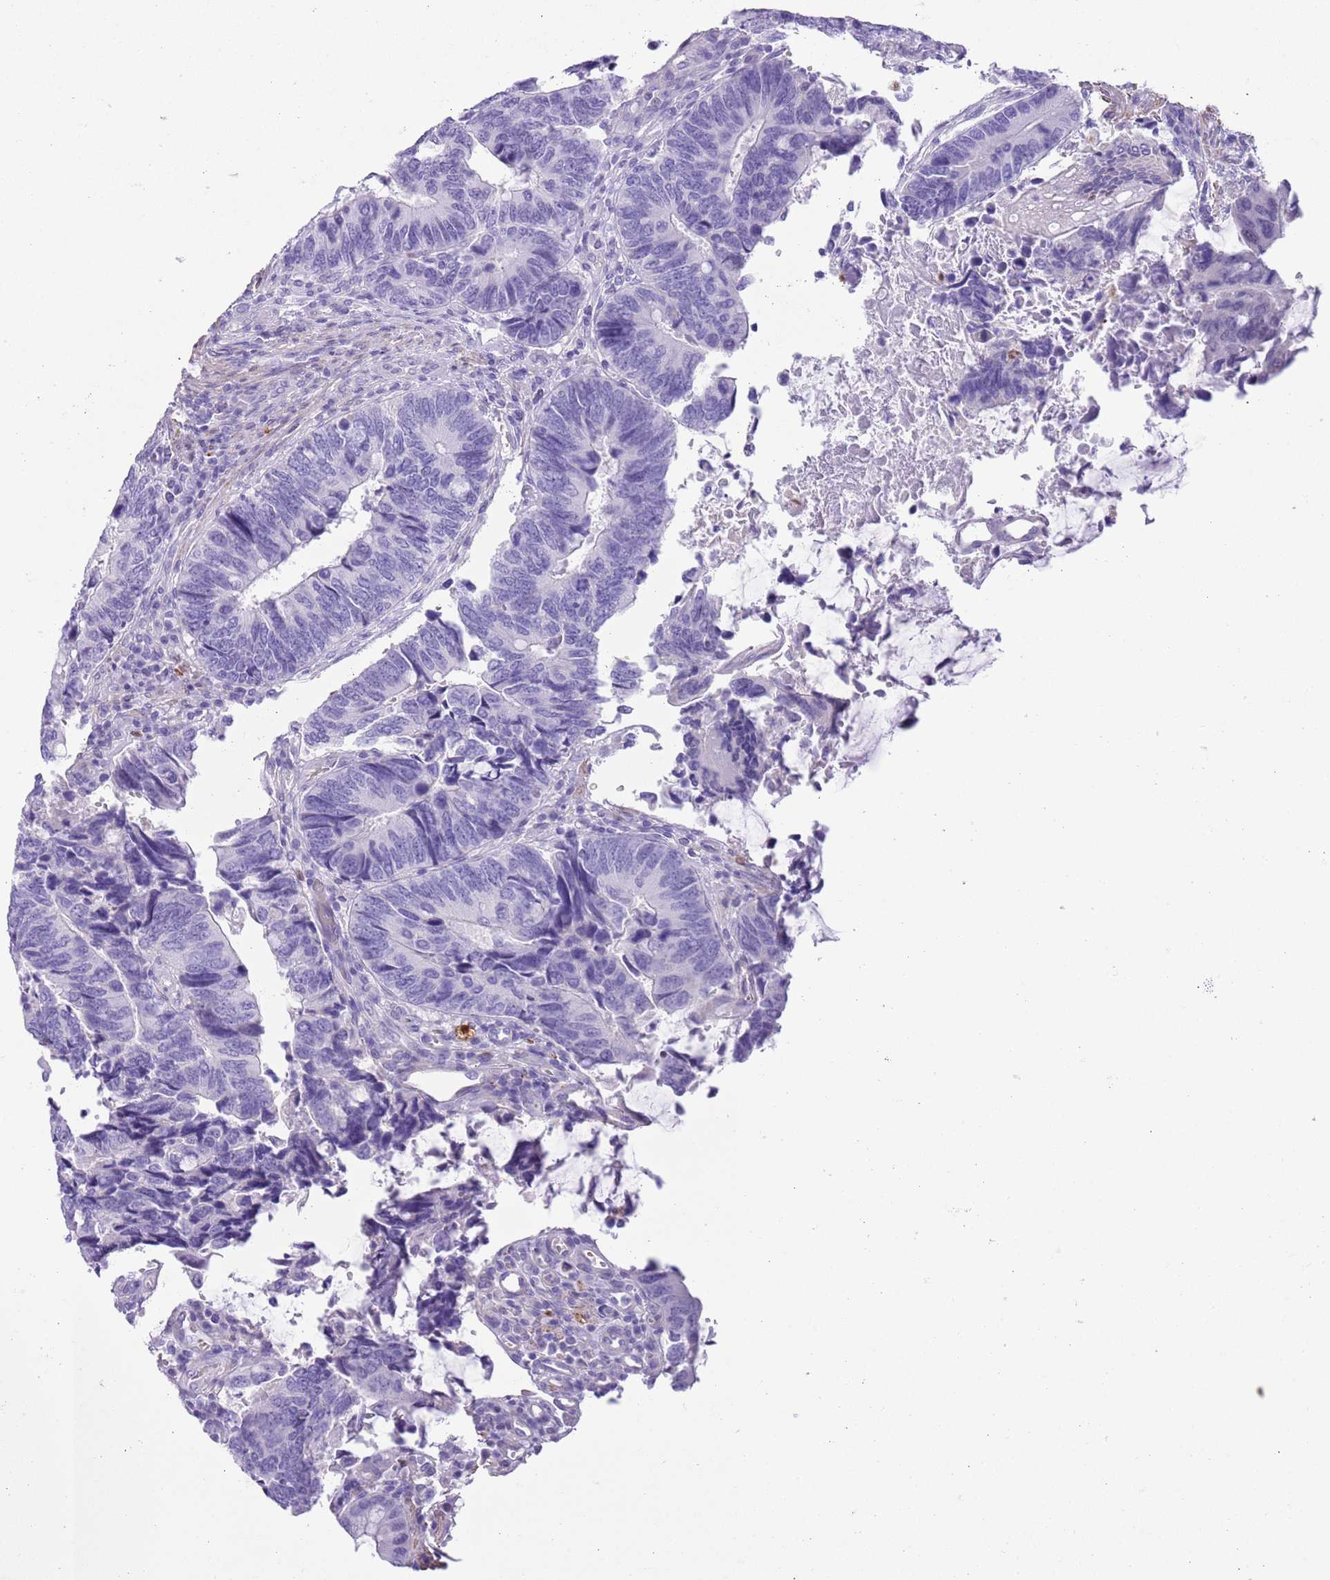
{"staining": {"intensity": "negative", "quantity": "none", "location": "none"}, "tissue": "colorectal cancer", "cell_type": "Tumor cells", "image_type": "cancer", "snomed": [{"axis": "morphology", "description": "Adenocarcinoma, NOS"}, {"axis": "topography", "description": "Colon"}], "caption": "Tumor cells are negative for brown protein staining in colorectal cancer (adenocarcinoma).", "gene": "SLC7A14", "patient": {"sex": "male", "age": 87}}